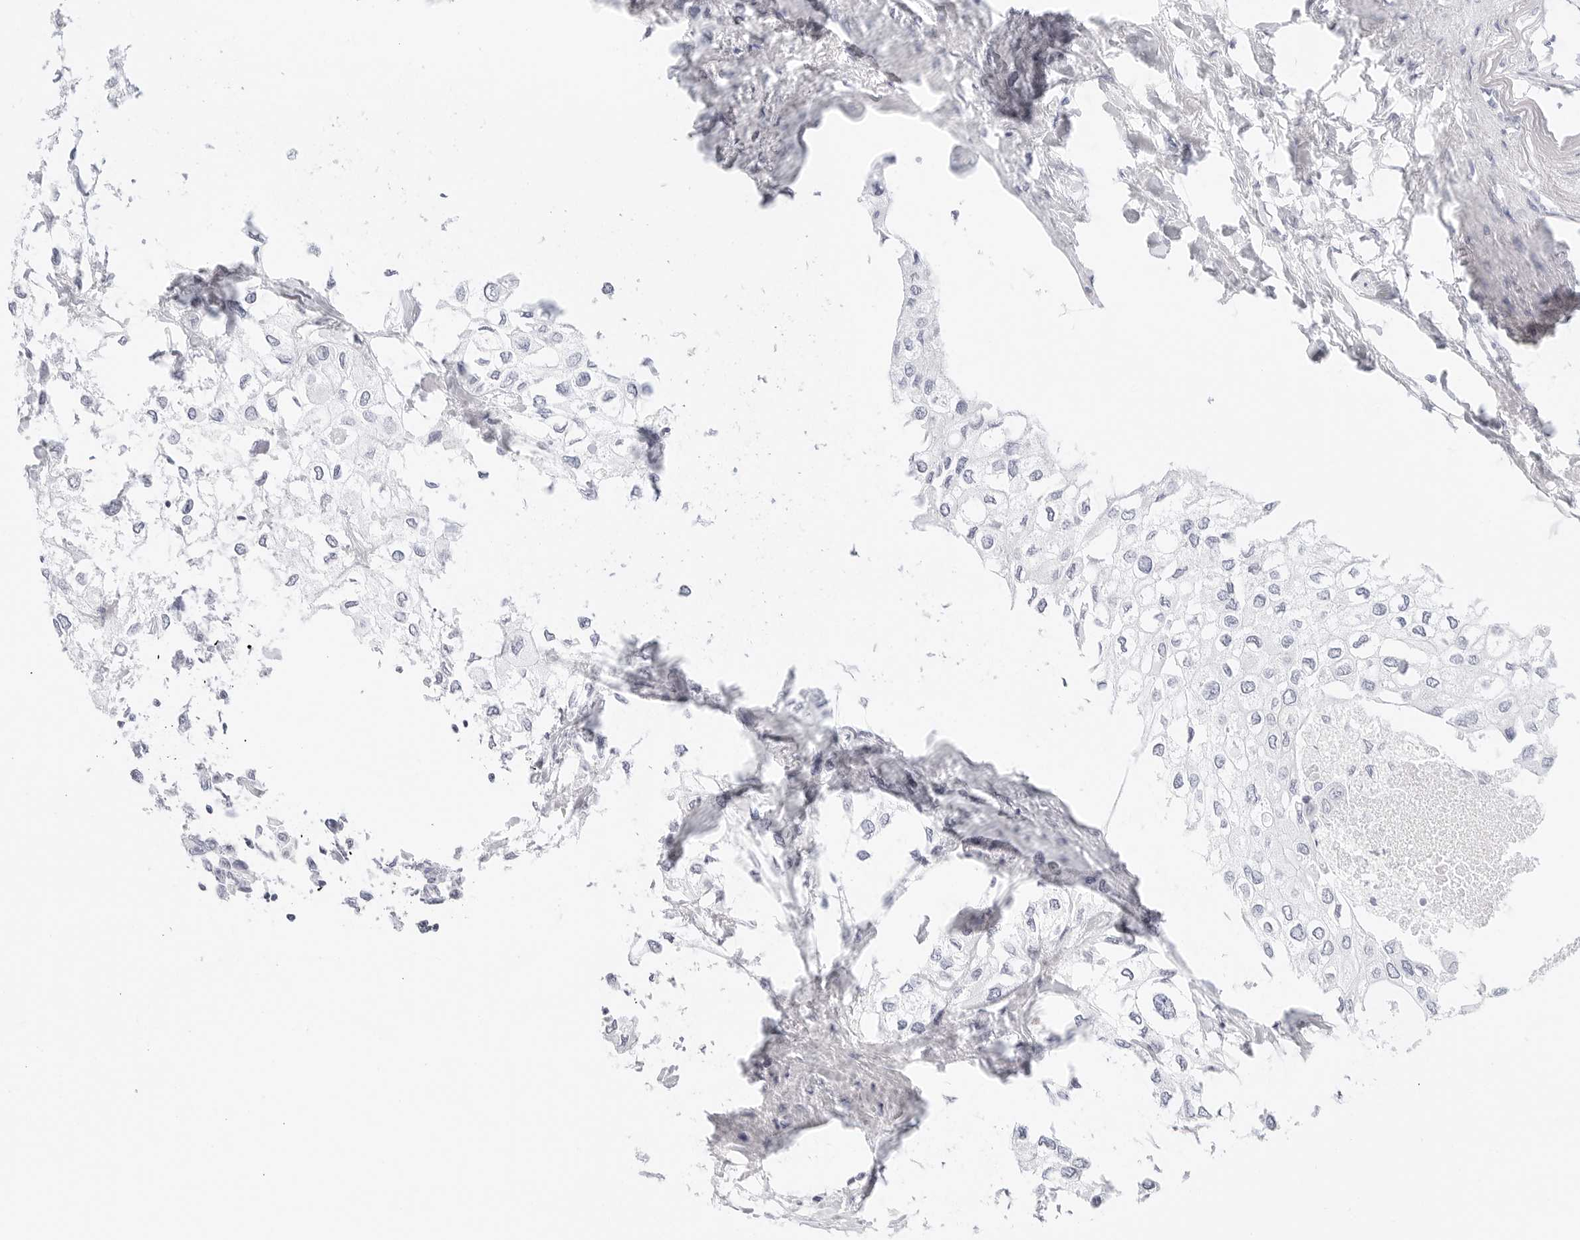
{"staining": {"intensity": "negative", "quantity": "none", "location": "none"}, "tissue": "urothelial cancer", "cell_type": "Tumor cells", "image_type": "cancer", "snomed": [{"axis": "morphology", "description": "Urothelial carcinoma, High grade"}, {"axis": "topography", "description": "Urinary bladder"}], "caption": "Photomicrograph shows no significant protein staining in tumor cells of urothelial cancer.", "gene": "TFF2", "patient": {"sex": "male", "age": 64}}